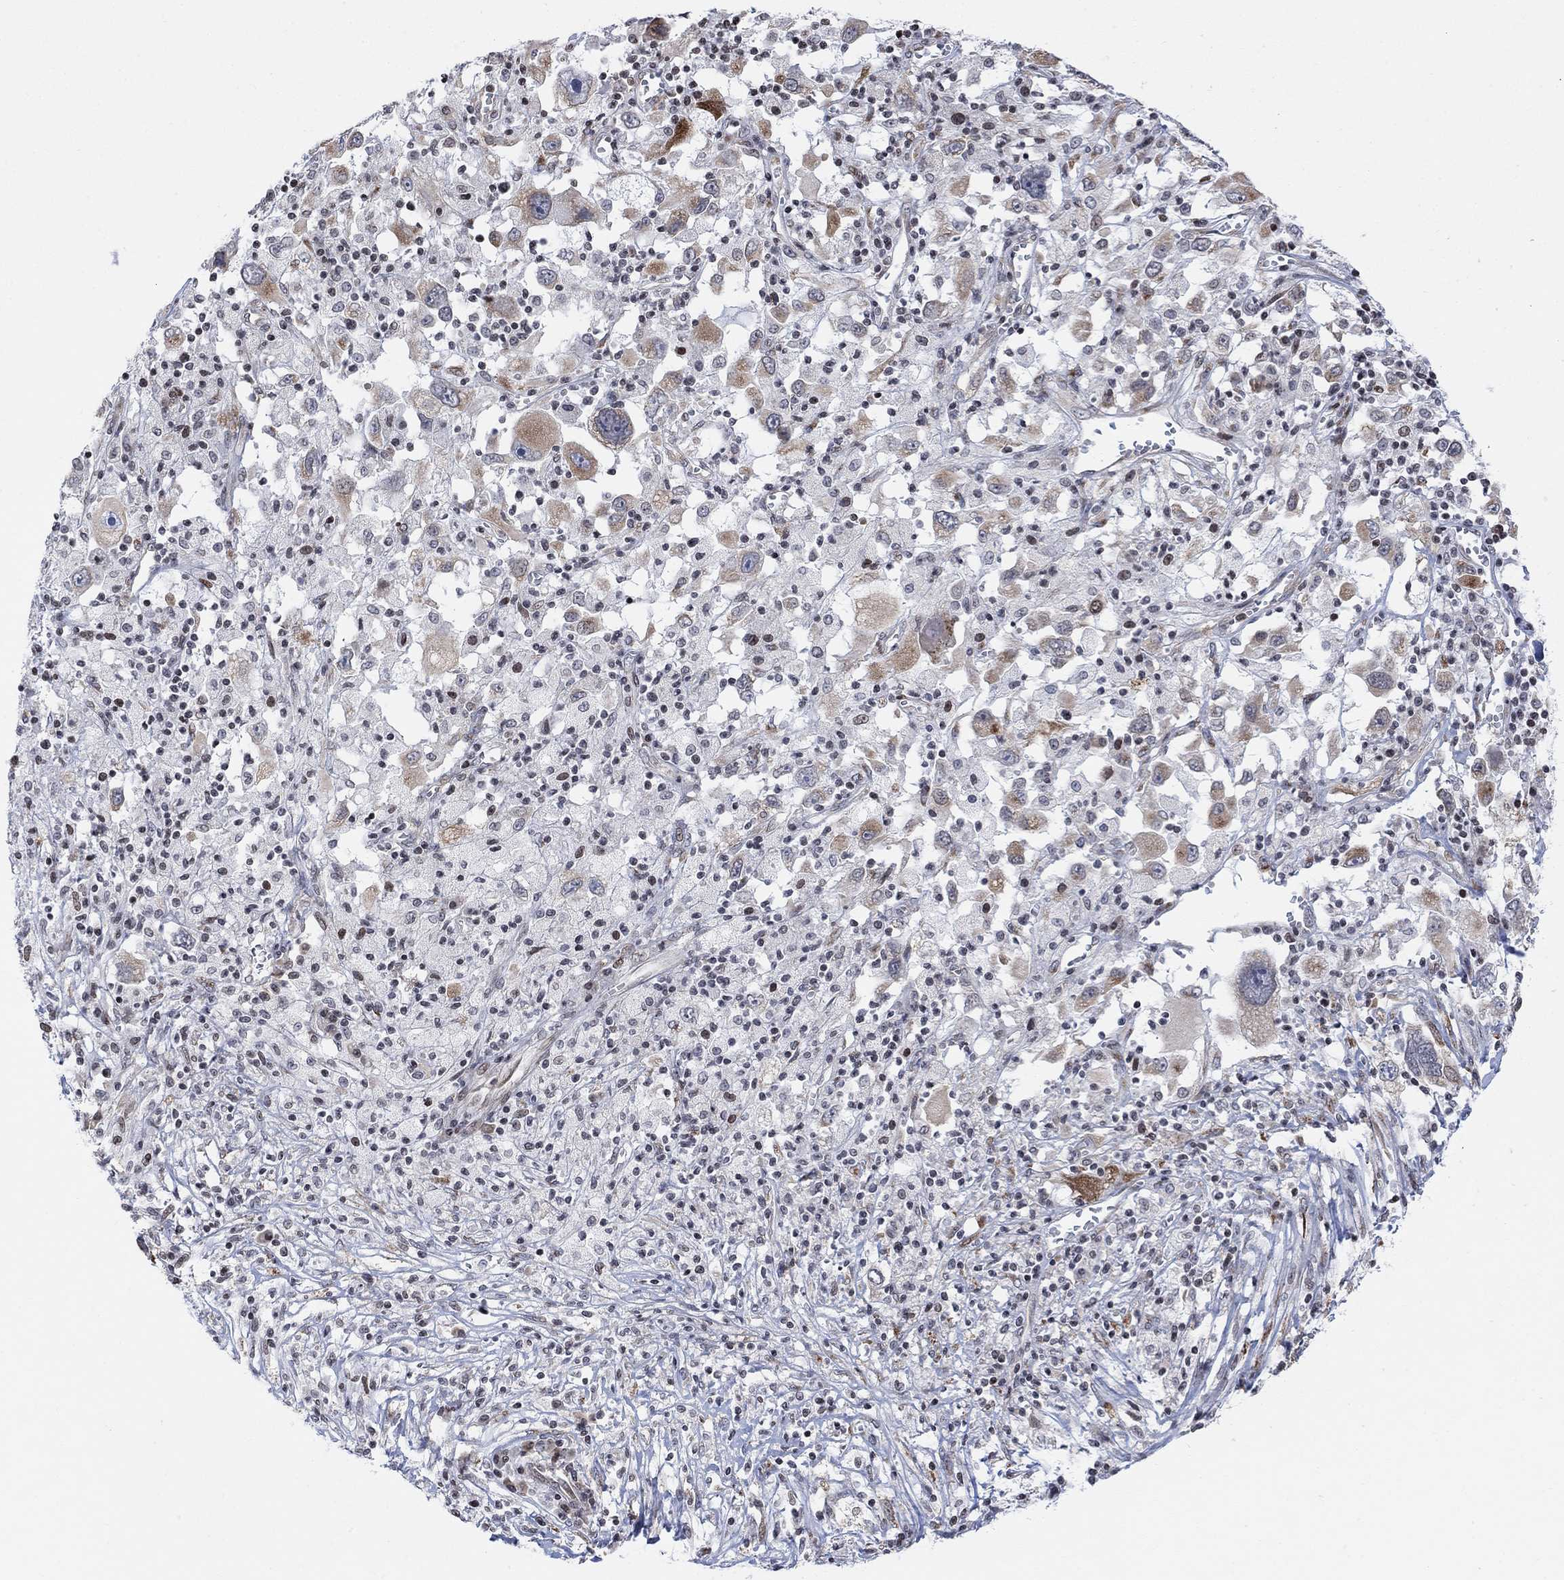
{"staining": {"intensity": "moderate", "quantity": "25%-75%", "location": "cytoplasmic/membranous"}, "tissue": "melanoma", "cell_type": "Tumor cells", "image_type": "cancer", "snomed": [{"axis": "morphology", "description": "Malignant melanoma, Metastatic site"}, {"axis": "topography", "description": "Soft tissue"}], "caption": "IHC histopathology image of malignant melanoma (metastatic site) stained for a protein (brown), which demonstrates medium levels of moderate cytoplasmic/membranous staining in about 25%-75% of tumor cells.", "gene": "ABHD14A", "patient": {"sex": "male", "age": 50}}